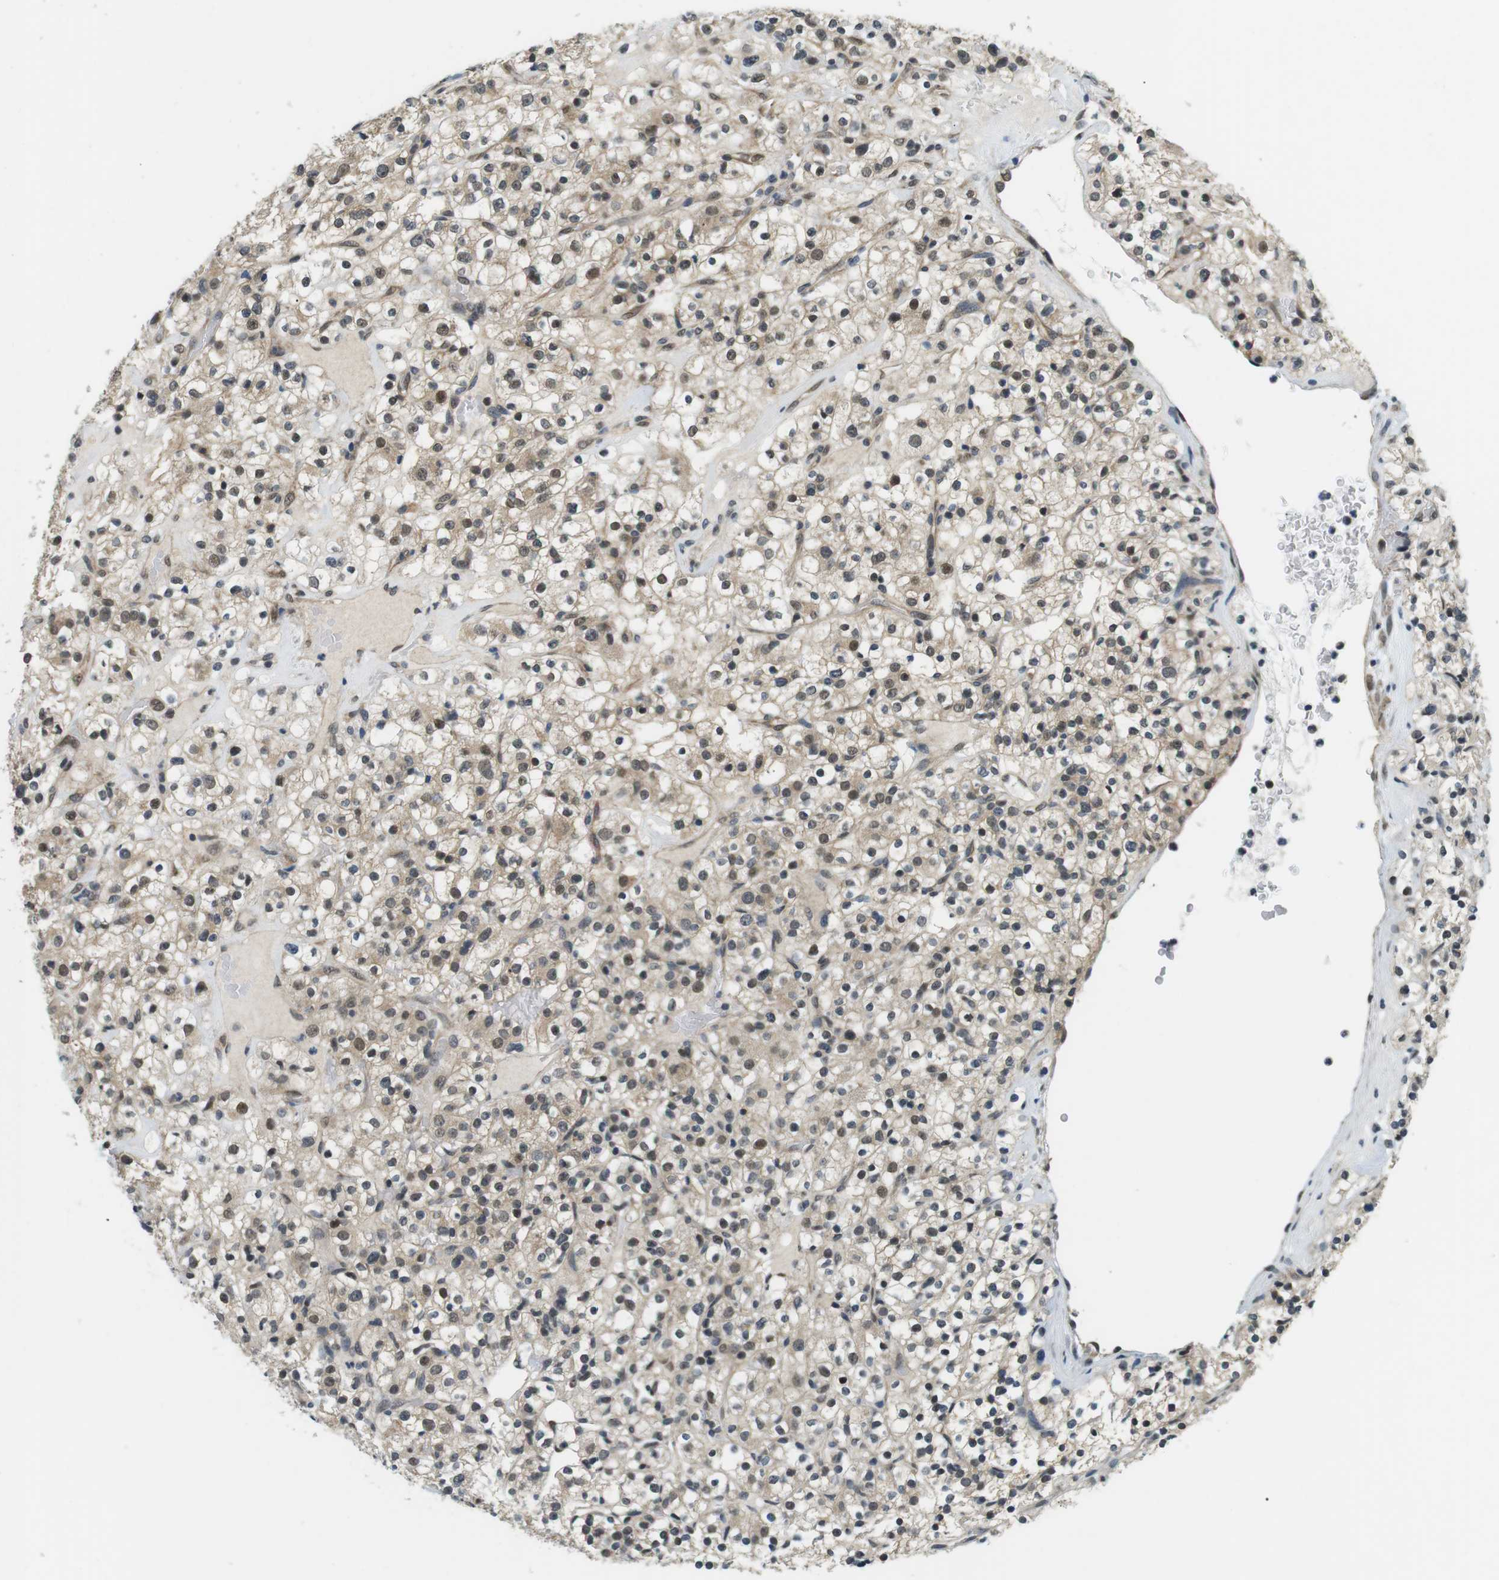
{"staining": {"intensity": "moderate", "quantity": "25%-75%", "location": "cytoplasmic/membranous,nuclear"}, "tissue": "renal cancer", "cell_type": "Tumor cells", "image_type": "cancer", "snomed": [{"axis": "morphology", "description": "Normal tissue, NOS"}, {"axis": "morphology", "description": "Adenocarcinoma, NOS"}, {"axis": "topography", "description": "Kidney"}], "caption": "An IHC micrograph of tumor tissue is shown. Protein staining in brown shows moderate cytoplasmic/membranous and nuclear positivity in renal cancer within tumor cells. The staining is performed using DAB brown chromogen to label protein expression. The nuclei are counter-stained blue using hematoxylin.", "gene": "CSNK2B", "patient": {"sex": "female", "age": 72}}